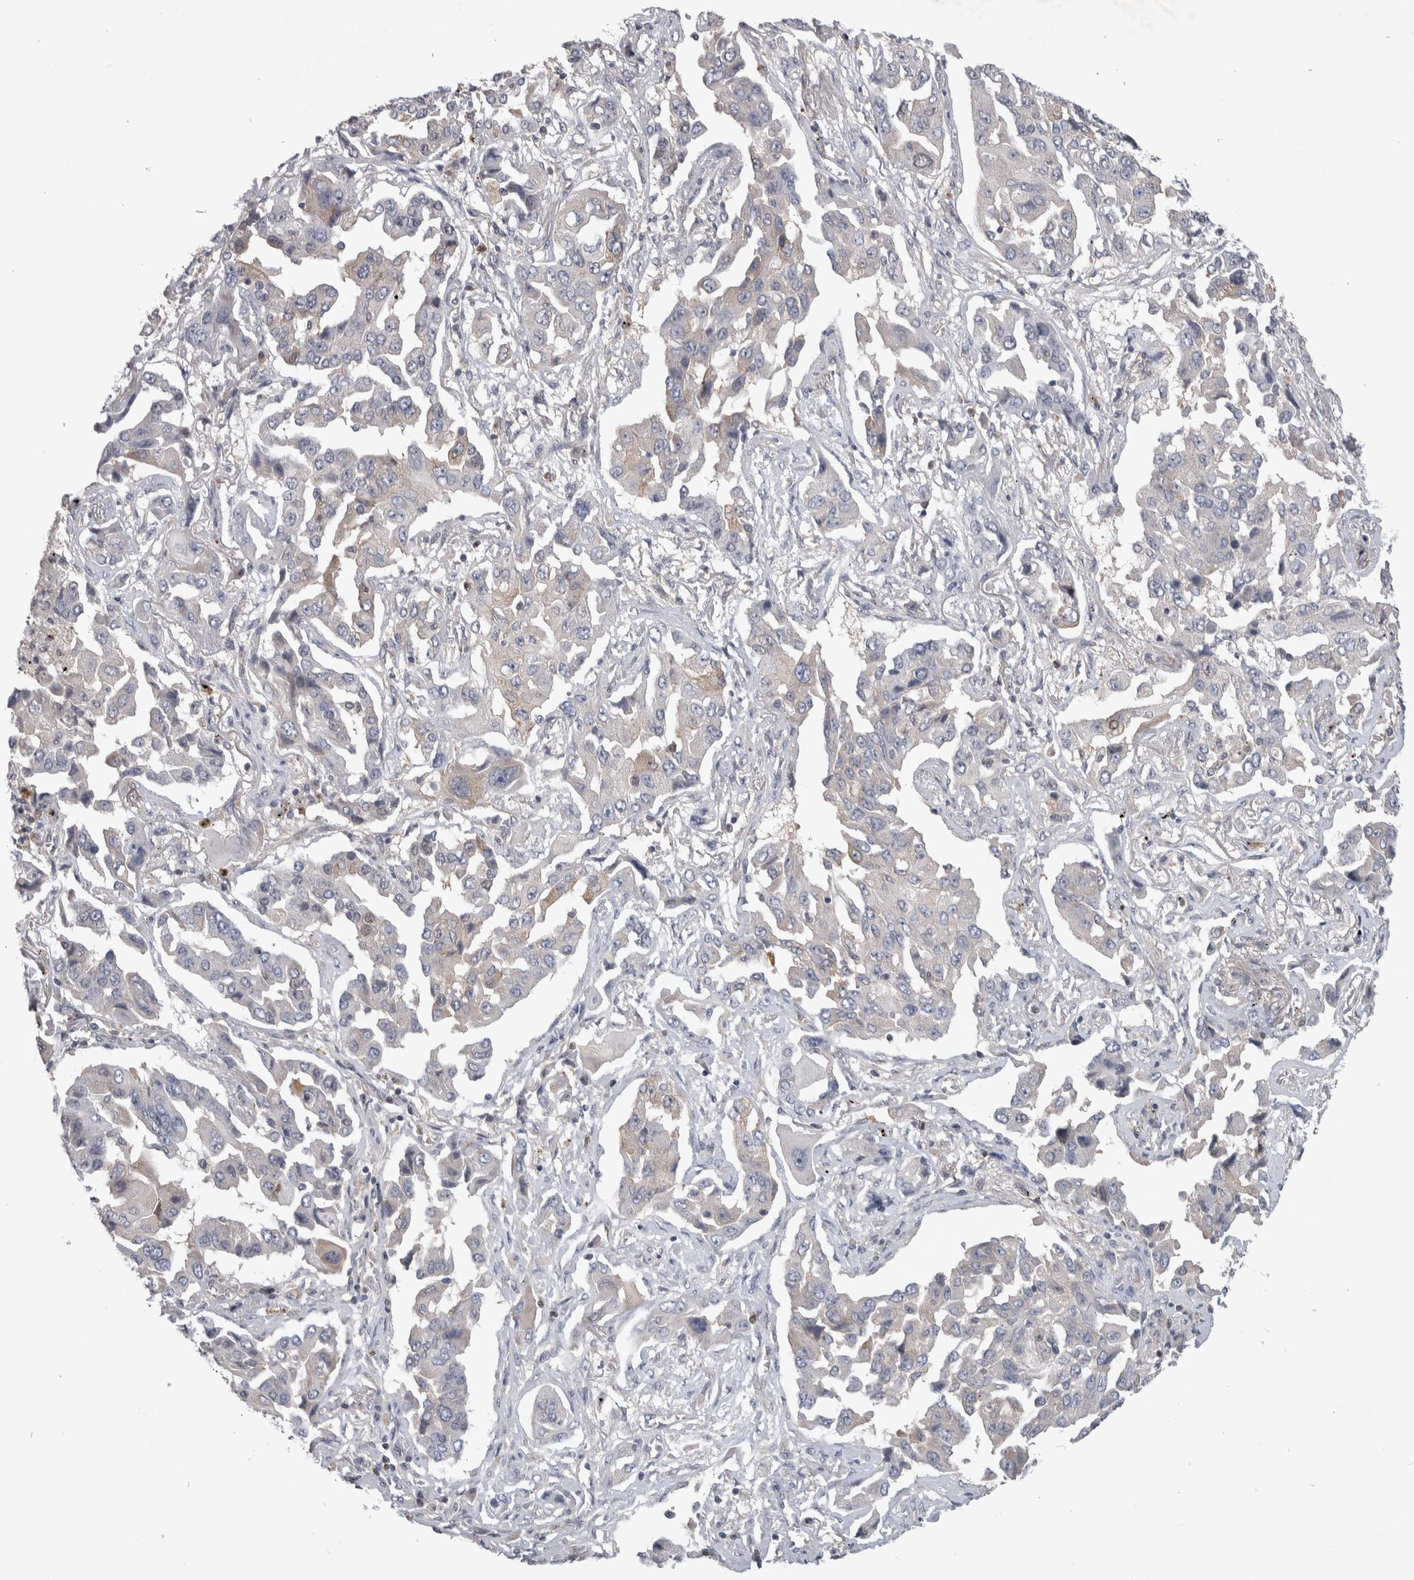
{"staining": {"intensity": "weak", "quantity": "<25%", "location": "cytoplasmic/membranous"}, "tissue": "lung cancer", "cell_type": "Tumor cells", "image_type": "cancer", "snomed": [{"axis": "morphology", "description": "Adenocarcinoma, NOS"}, {"axis": "topography", "description": "Lung"}], "caption": "Lung cancer was stained to show a protein in brown. There is no significant positivity in tumor cells. (IHC, brightfield microscopy, high magnification).", "gene": "NFKB2", "patient": {"sex": "female", "age": 65}}